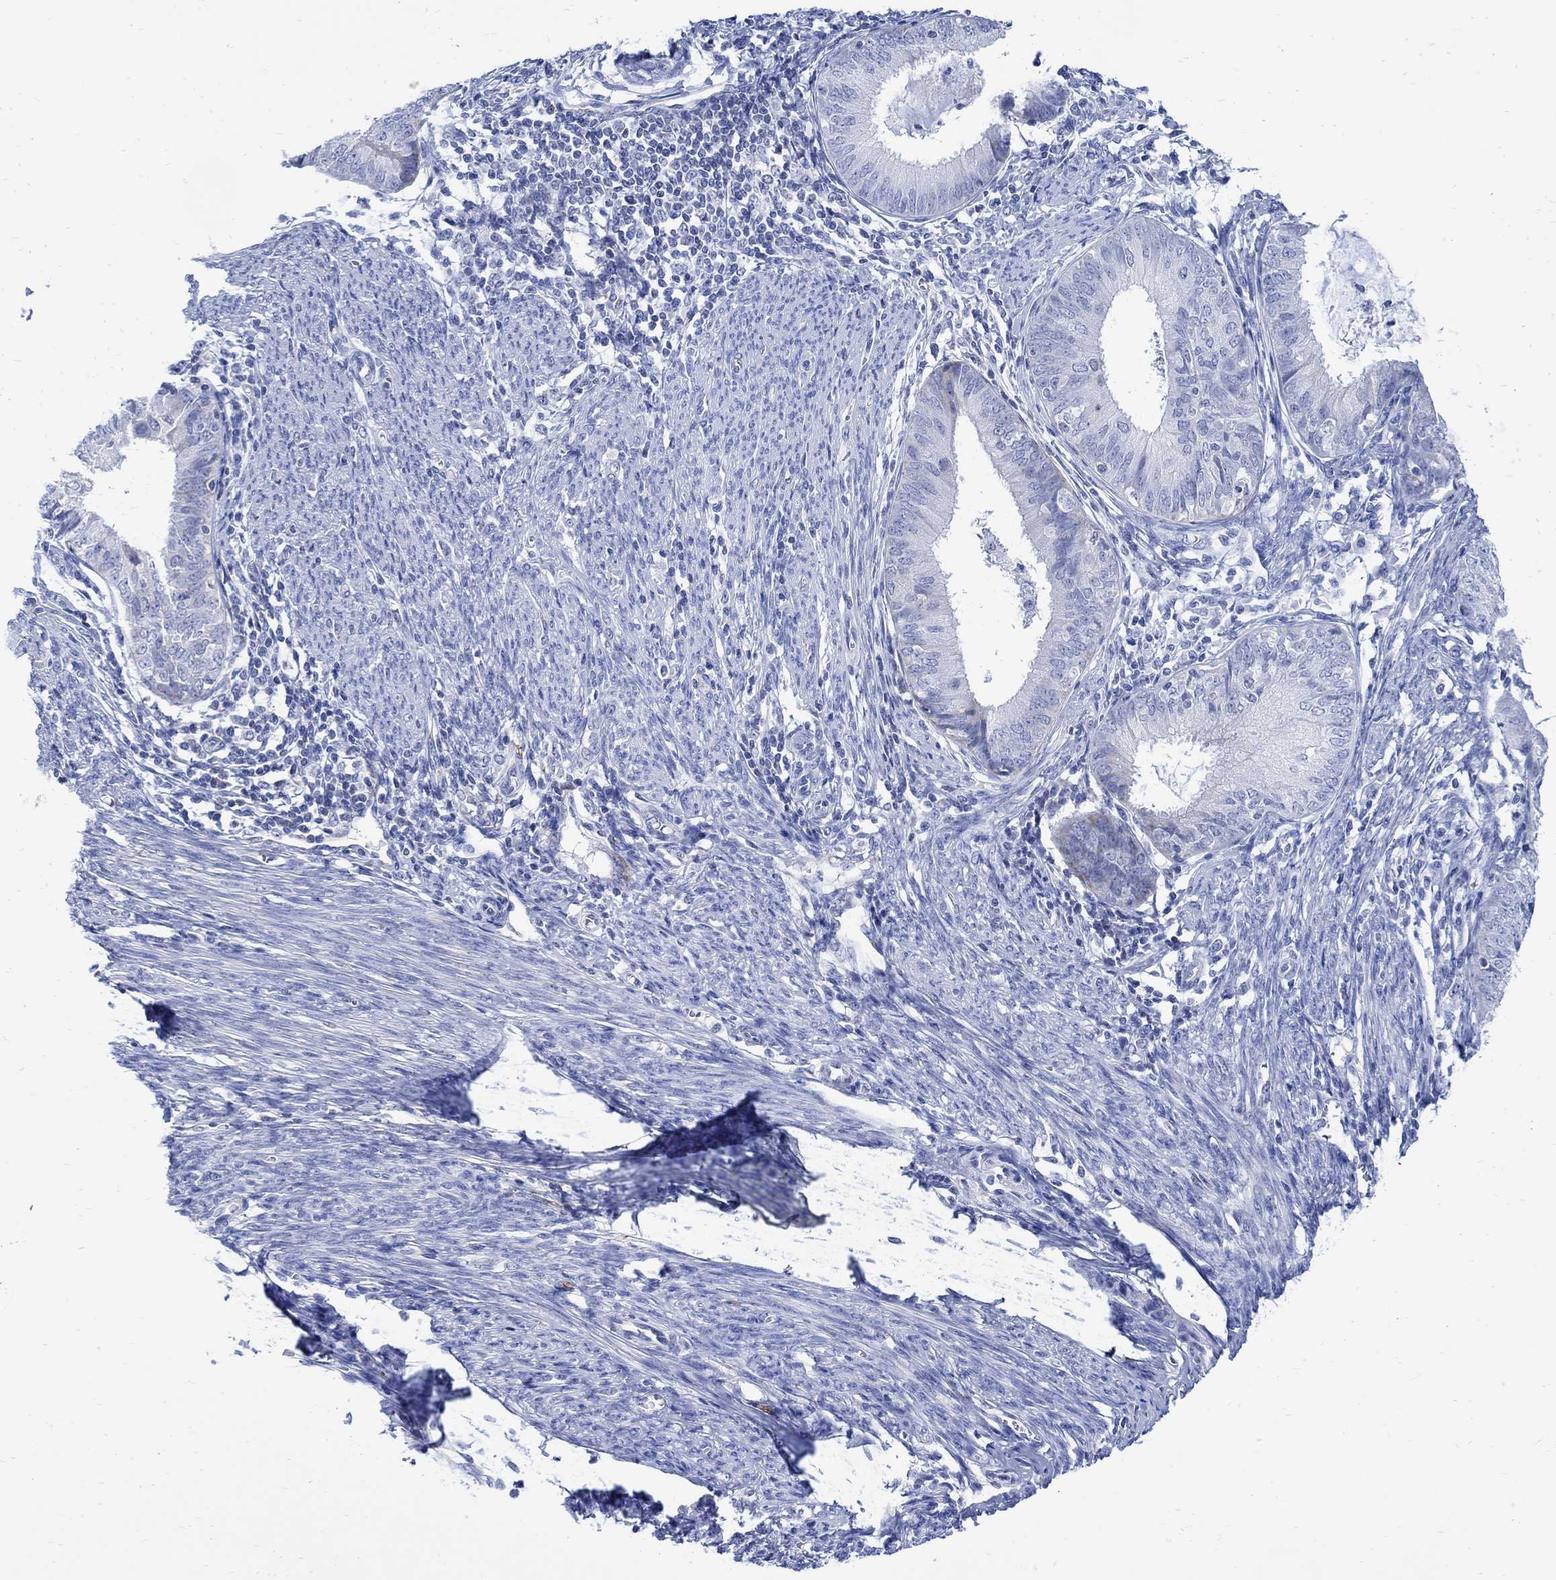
{"staining": {"intensity": "weak", "quantity": "<25%", "location": "cytoplasmic/membranous"}, "tissue": "endometrial cancer", "cell_type": "Tumor cells", "image_type": "cancer", "snomed": [{"axis": "morphology", "description": "Adenocarcinoma, NOS"}, {"axis": "topography", "description": "Endometrium"}], "caption": "Endometrial adenocarcinoma was stained to show a protein in brown. There is no significant staining in tumor cells.", "gene": "CPLX2", "patient": {"sex": "female", "age": 57}}